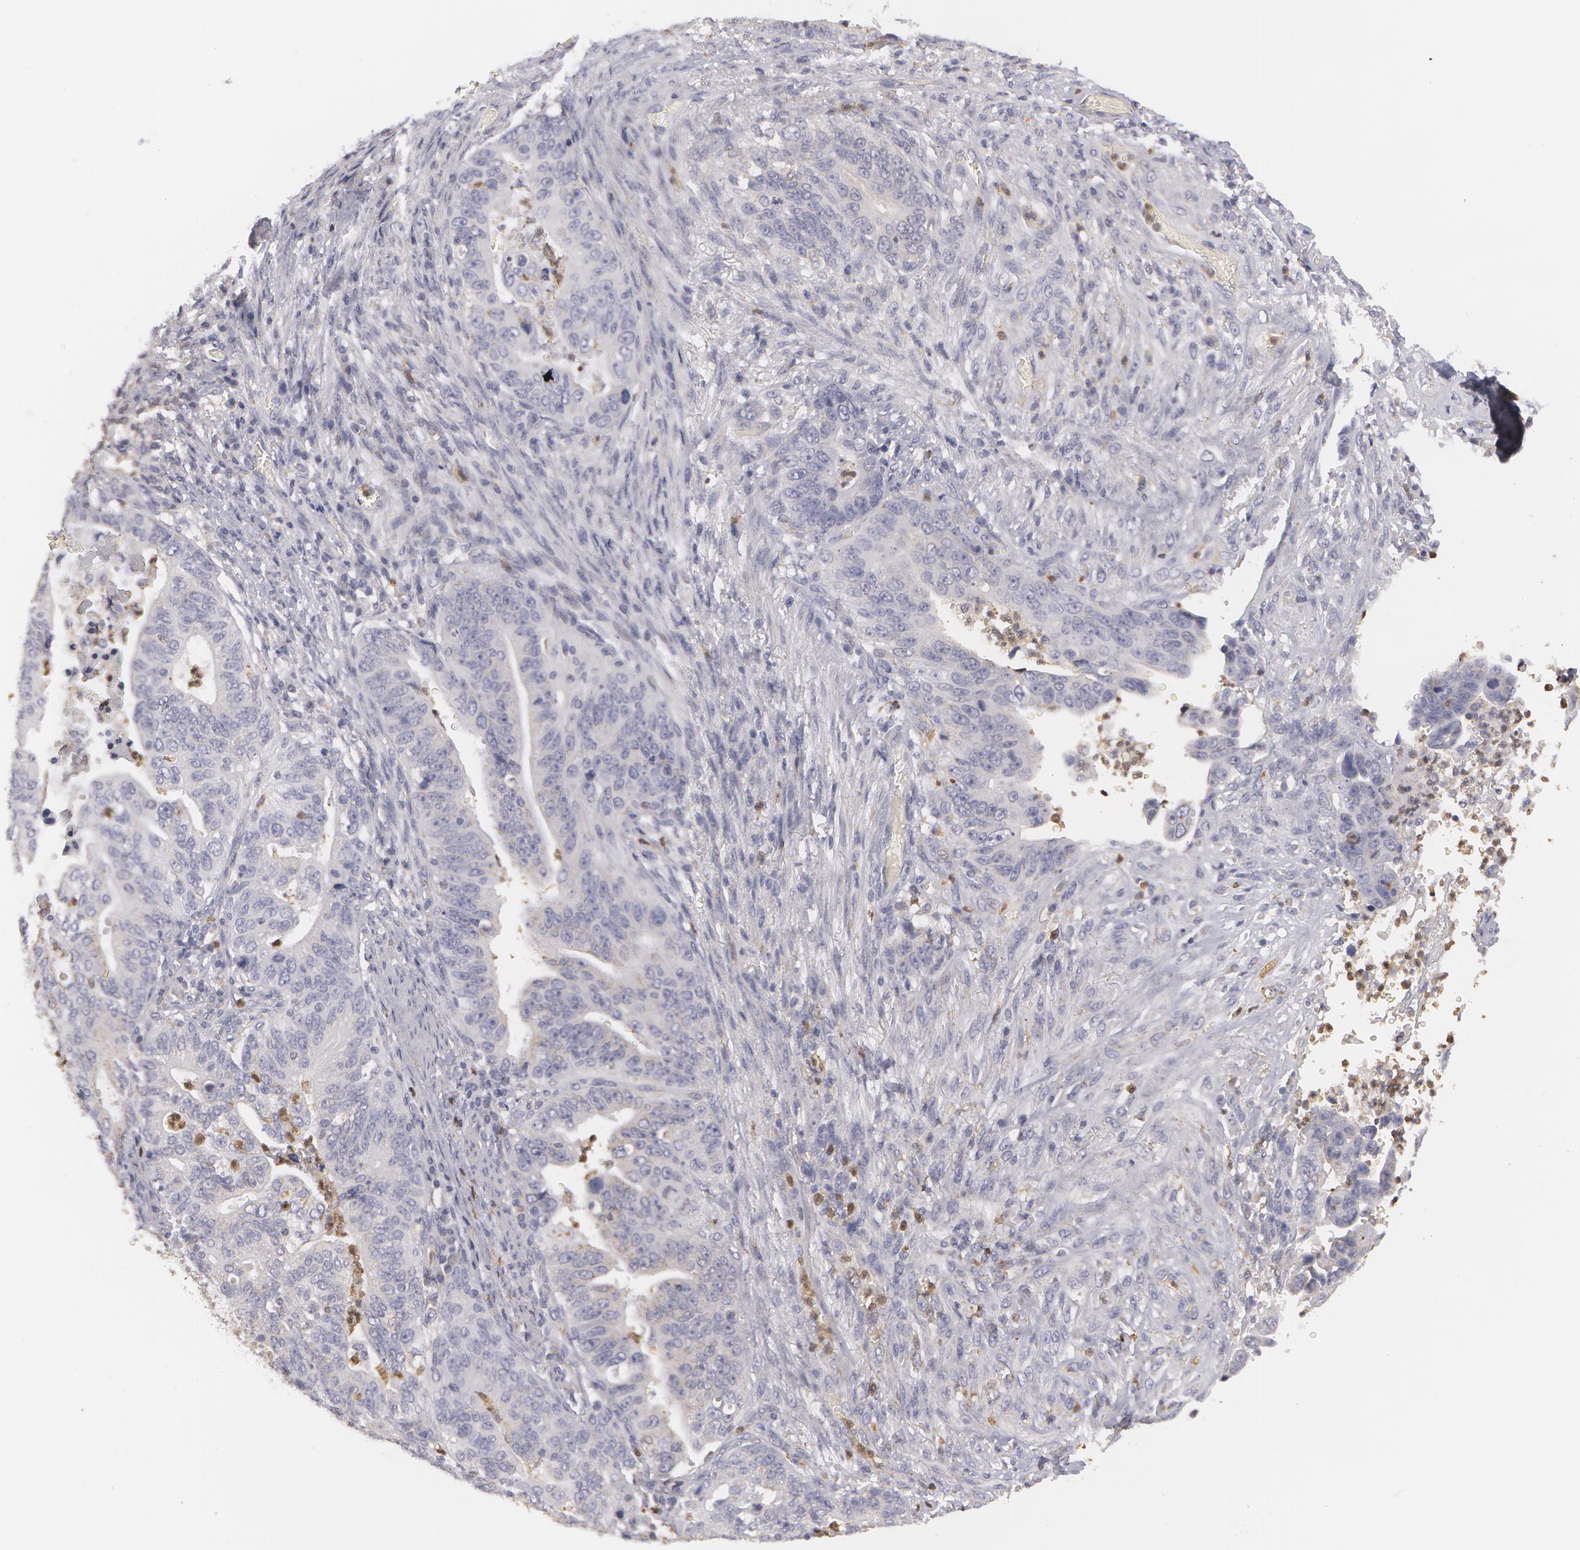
{"staining": {"intensity": "weak", "quantity": "<25%", "location": "cytoplasmic/membranous"}, "tissue": "stomach cancer", "cell_type": "Tumor cells", "image_type": "cancer", "snomed": [{"axis": "morphology", "description": "Adenocarcinoma, NOS"}, {"axis": "topography", "description": "Stomach, upper"}], "caption": "DAB immunohistochemical staining of human adenocarcinoma (stomach) displays no significant expression in tumor cells.", "gene": "CAT", "patient": {"sex": "female", "age": 50}}